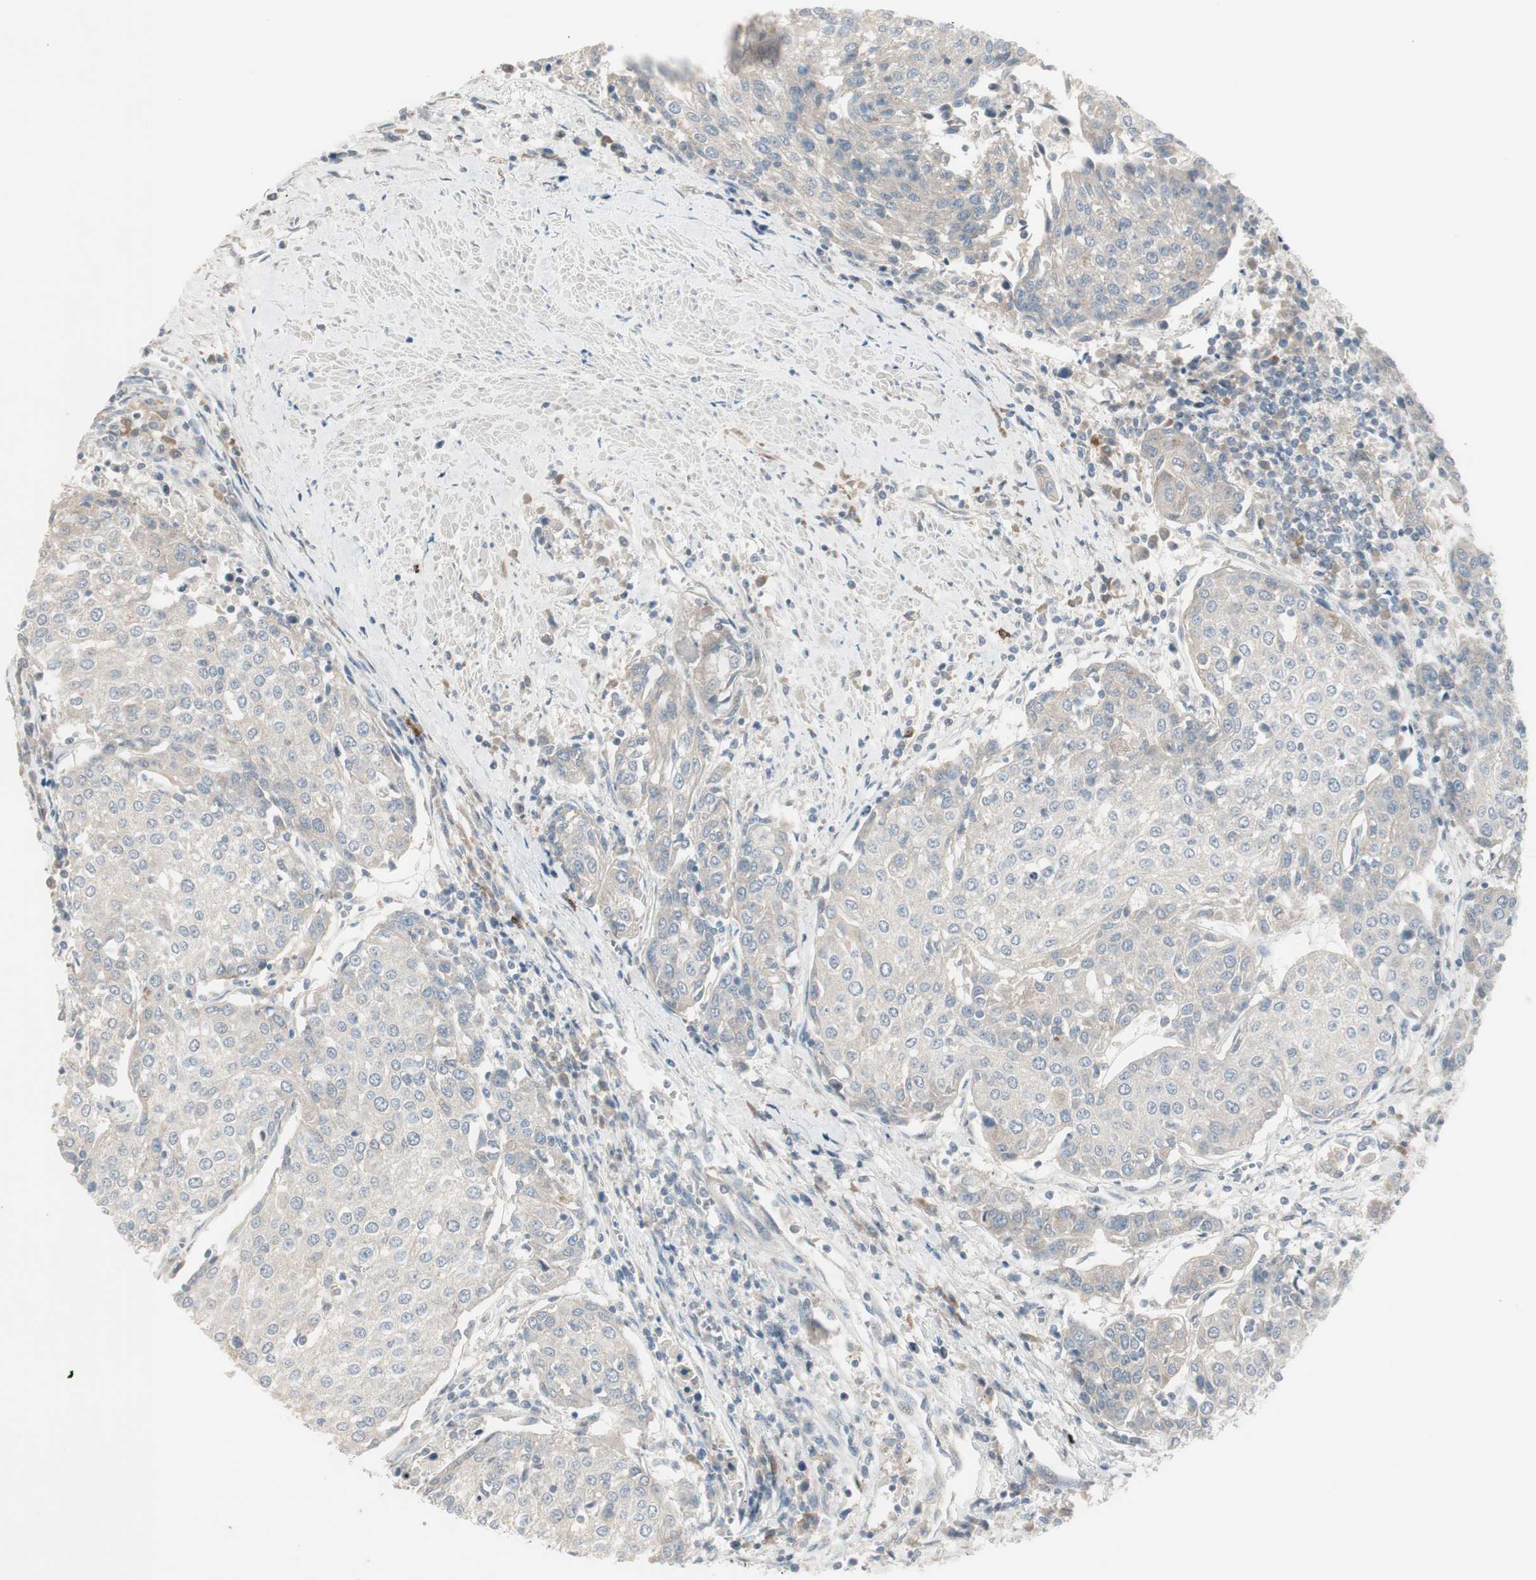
{"staining": {"intensity": "weak", "quantity": ">75%", "location": "cytoplasmic/membranous"}, "tissue": "urothelial cancer", "cell_type": "Tumor cells", "image_type": "cancer", "snomed": [{"axis": "morphology", "description": "Urothelial carcinoma, High grade"}, {"axis": "topography", "description": "Urinary bladder"}], "caption": "DAB immunohistochemical staining of human urothelial cancer exhibits weak cytoplasmic/membranous protein expression in about >75% of tumor cells.", "gene": "MAPRE3", "patient": {"sex": "female", "age": 85}}